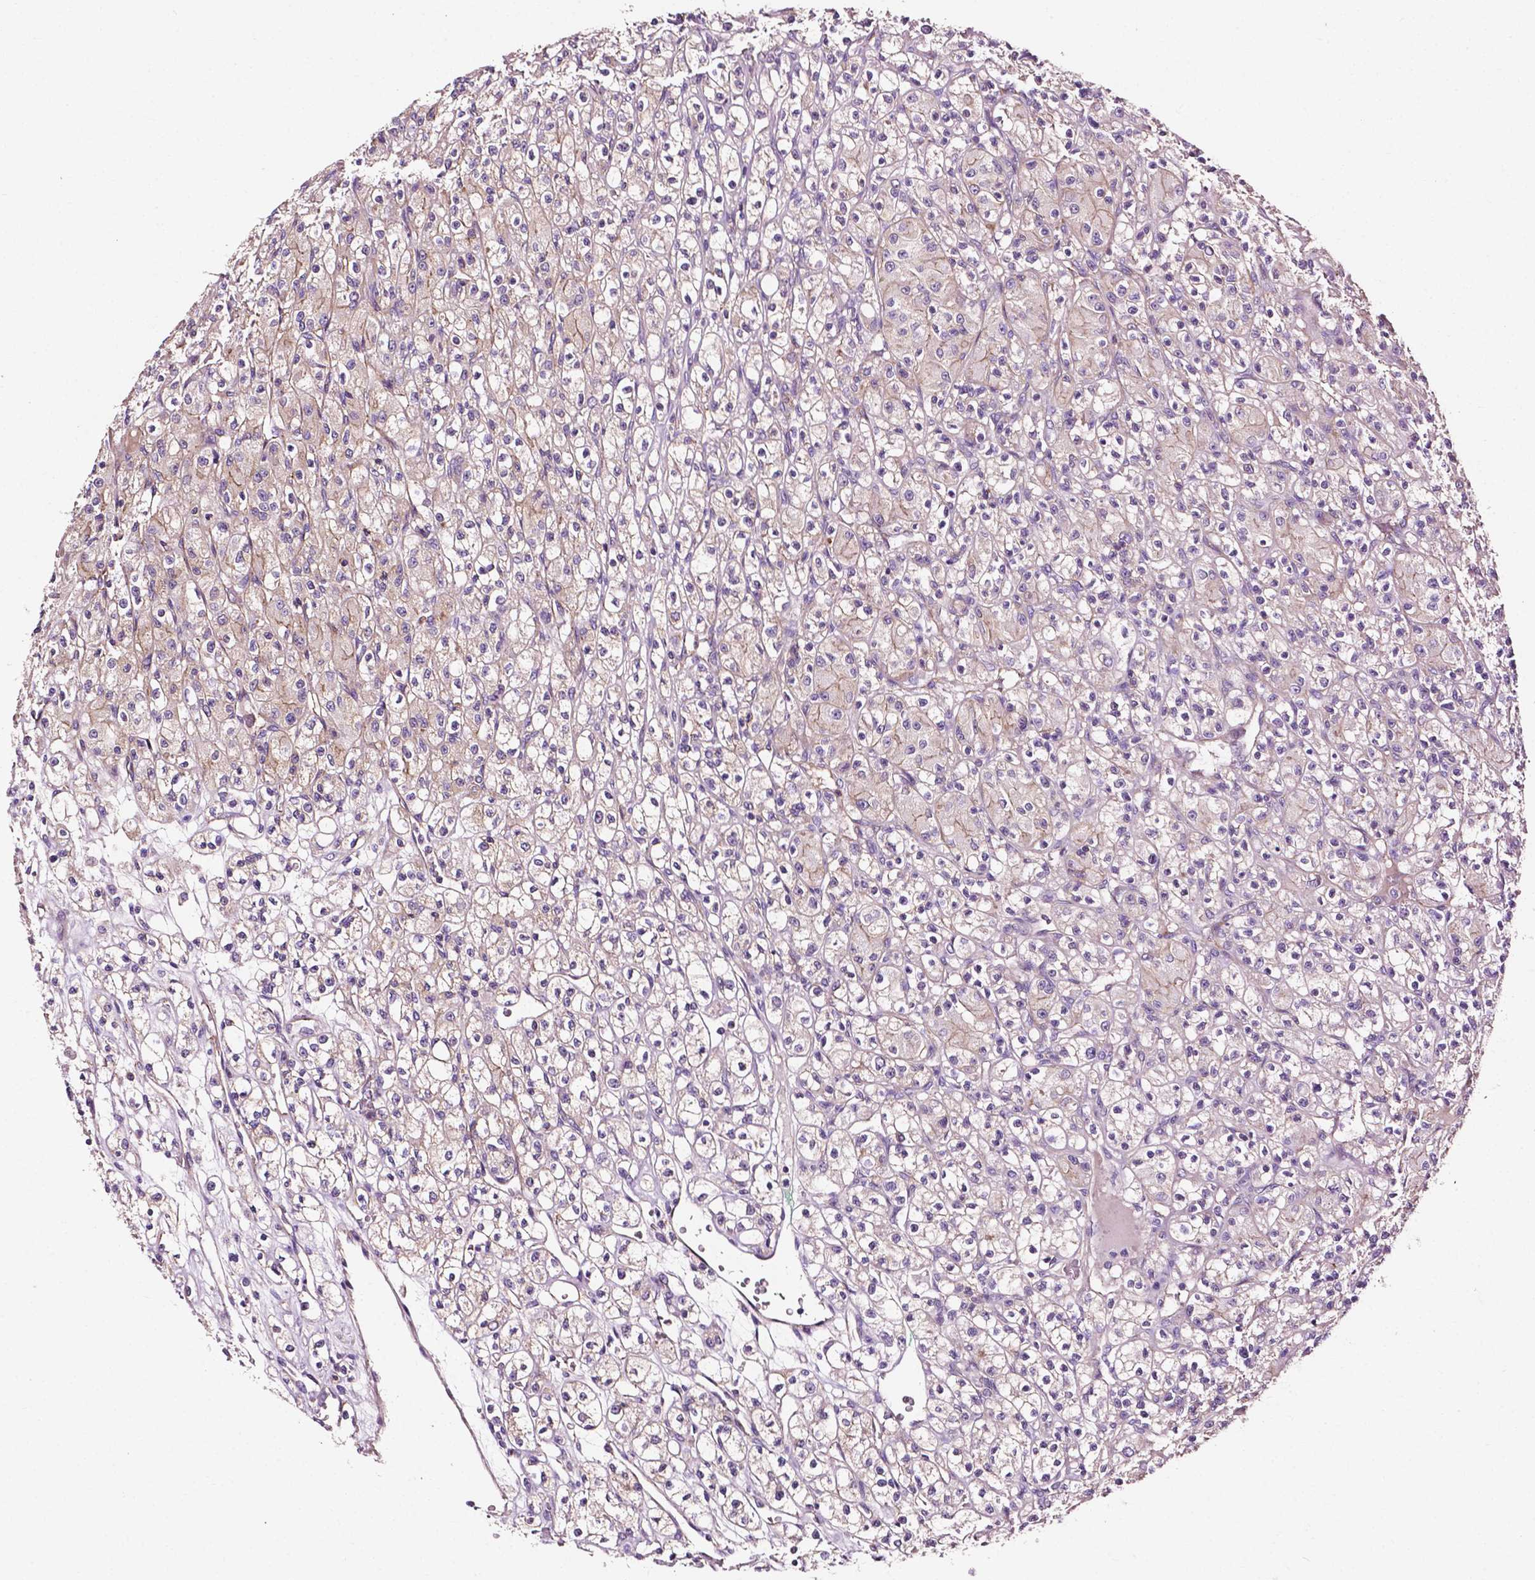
{"staining": {"intensity": "weak", "quantity": "<25%", "location": "cytoplasmic/membranous"}, "tissue": "renal cancer", "cell_type": "Tumor cells", "image_type": "cancer", "snomed": [{"axis": "morphology", "description": "Adenocarcinoma, NOS"}, {"axis": "topography", "description": "Kidney"}], "caption": "Tumor cells show no significant protein positivity in adenocarcinoma (renal). (DAB immunohistochemistry, high magnification).", "gene": "ATG16L1", "patient": {"sex": "female", "age": 70}}